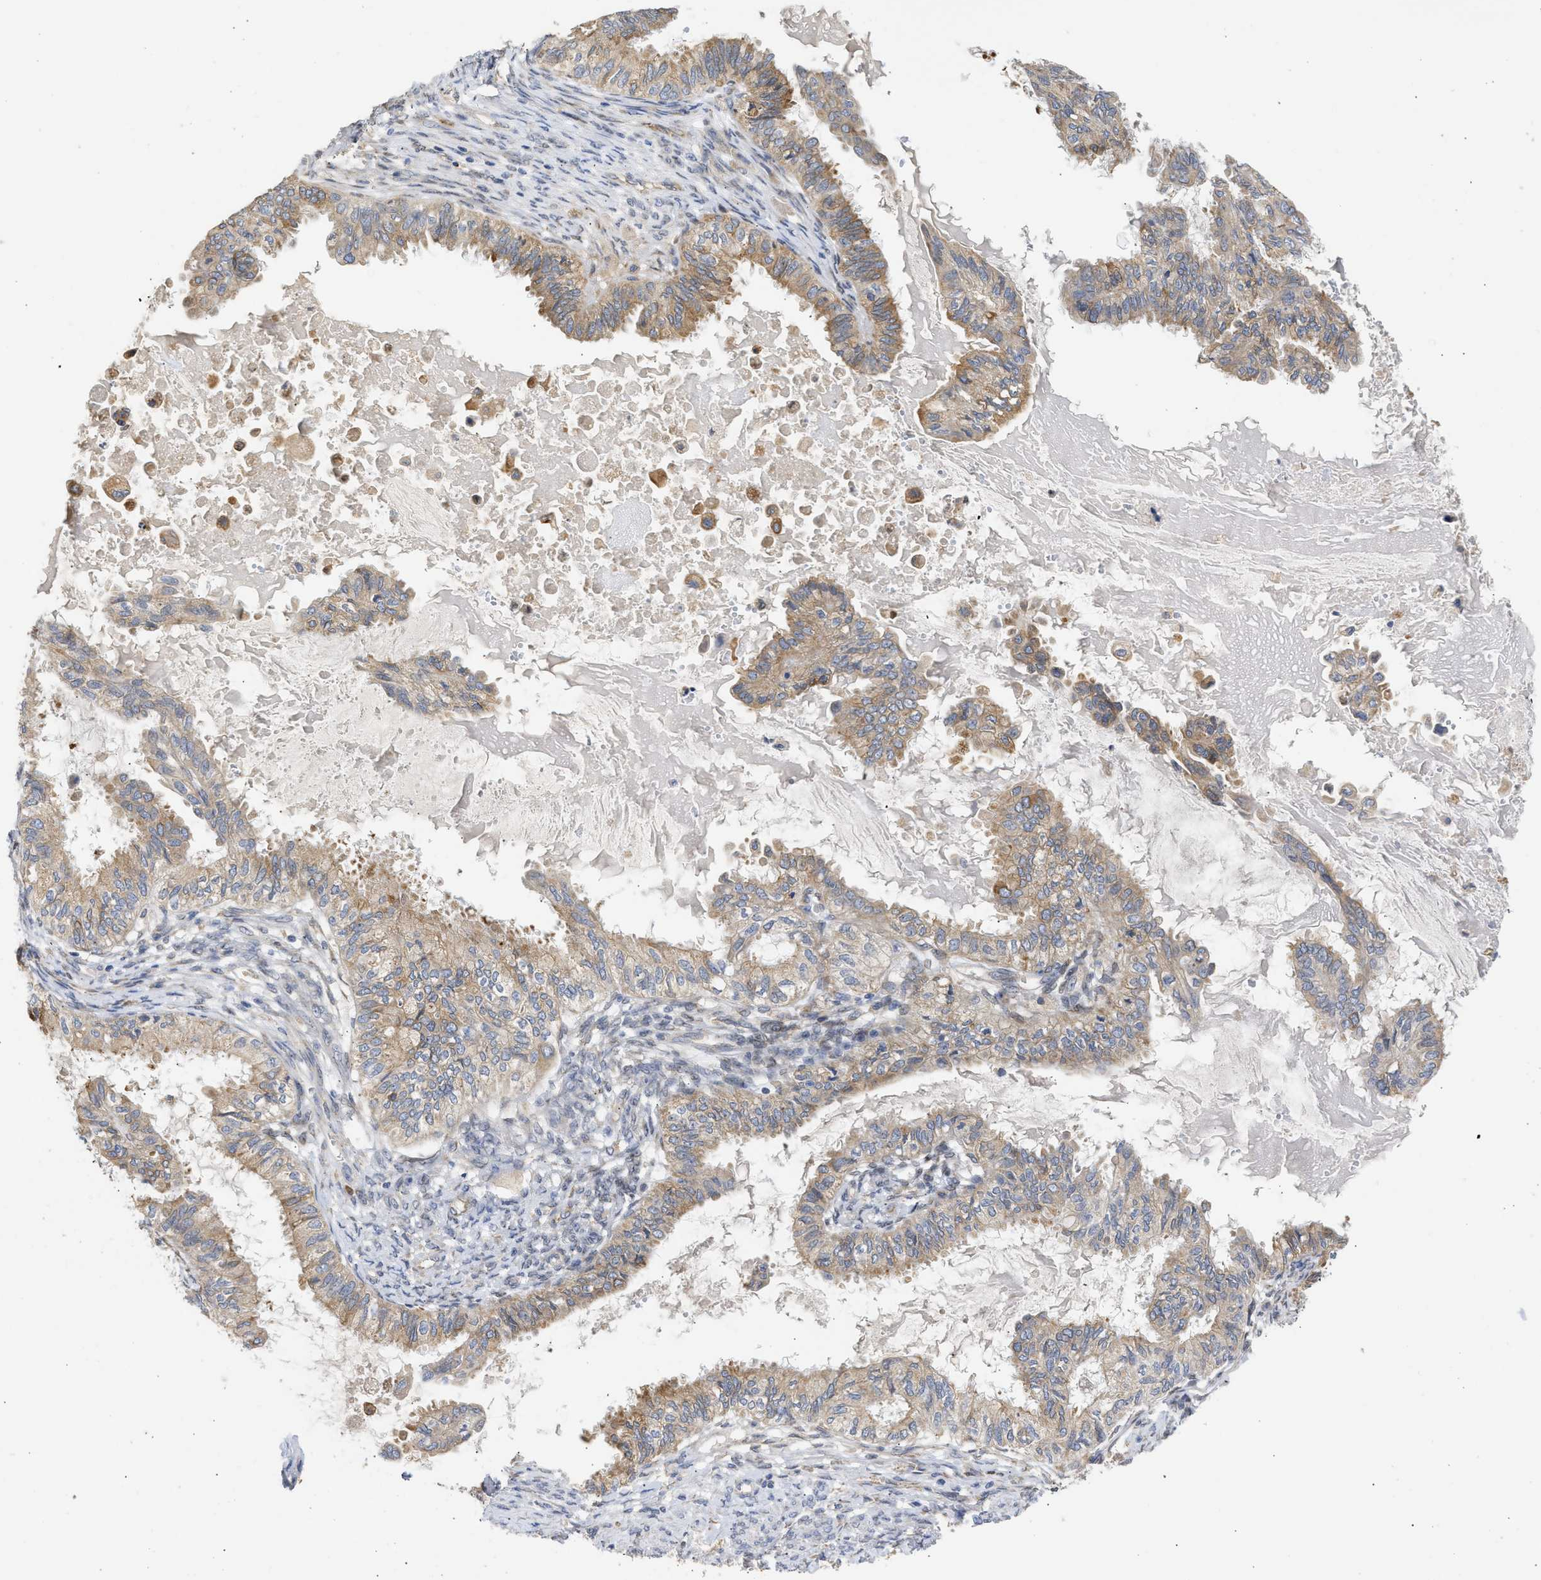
{"staining": {"intensity": "weak", "quantity": ">75%", "location": "cytoplasmic/membranous"}, "tissue": "cervical cancer", "cell_type": "Tumor cells", "image_type": "cancer", "snomed": [{"axis": "morphology", "description": "Normal tissue, NOS"}, {"axis": "morphology", "description": "Adenocarcinoma, NOS"}, {"axis": "topography", "description": "Cervix"}, {"axis": "topography", "description": "Endometrium"}], "caption": "A brown stain labels weak cytoplasmic/membranous staining of a protein in human adenocarcinoma (cervical) tumor cells.", "gene": "TMED1", "patient": {"sex": "female", "age": 86}}